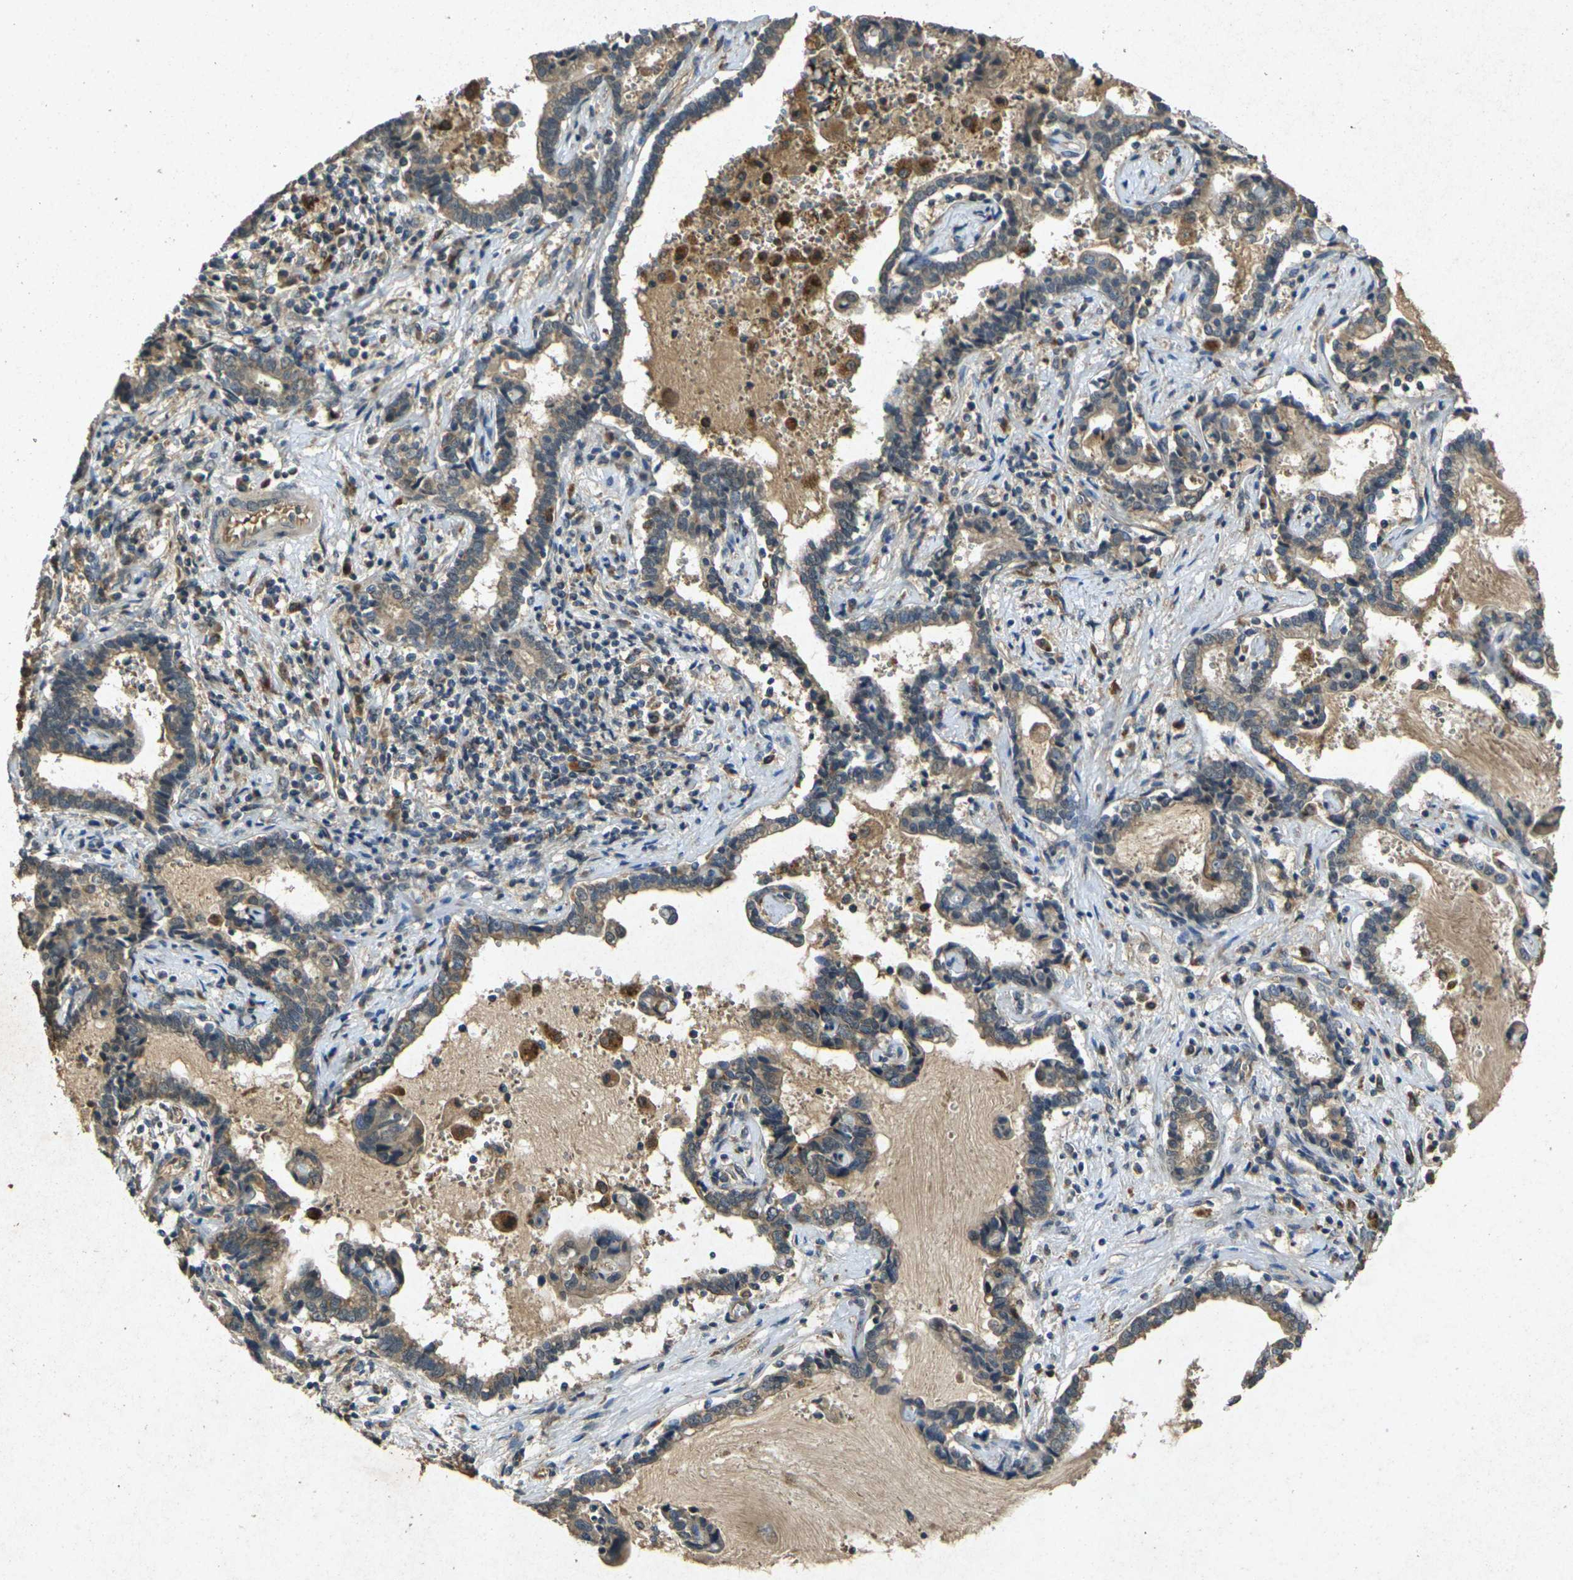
{"staining": {"intensity": "moderate", "quantity": ">75%", "location": "cytoplasmic/membranous"}, "tissue": "liver cancer", "cell_type": "Tumor cells", "image_type": "cancer", "snomed": [{"axis": "morphology", "description": "Cholangiocarcinoma"}, {"axis": "topography", "description": "Liver"}], "caption": "Immunohistochemical staining of human liver cholangiocarcinoma displays medium levels of moderate cytoplasmic/membranous protein positivity in about >75% of tumor cells. Using DAB (brown) and hematoxylin (blue) stains, captured at high magnification using brightfield microscopy.", "gene": "RGMA", "patient": {"sex": "male", "age": 57}}